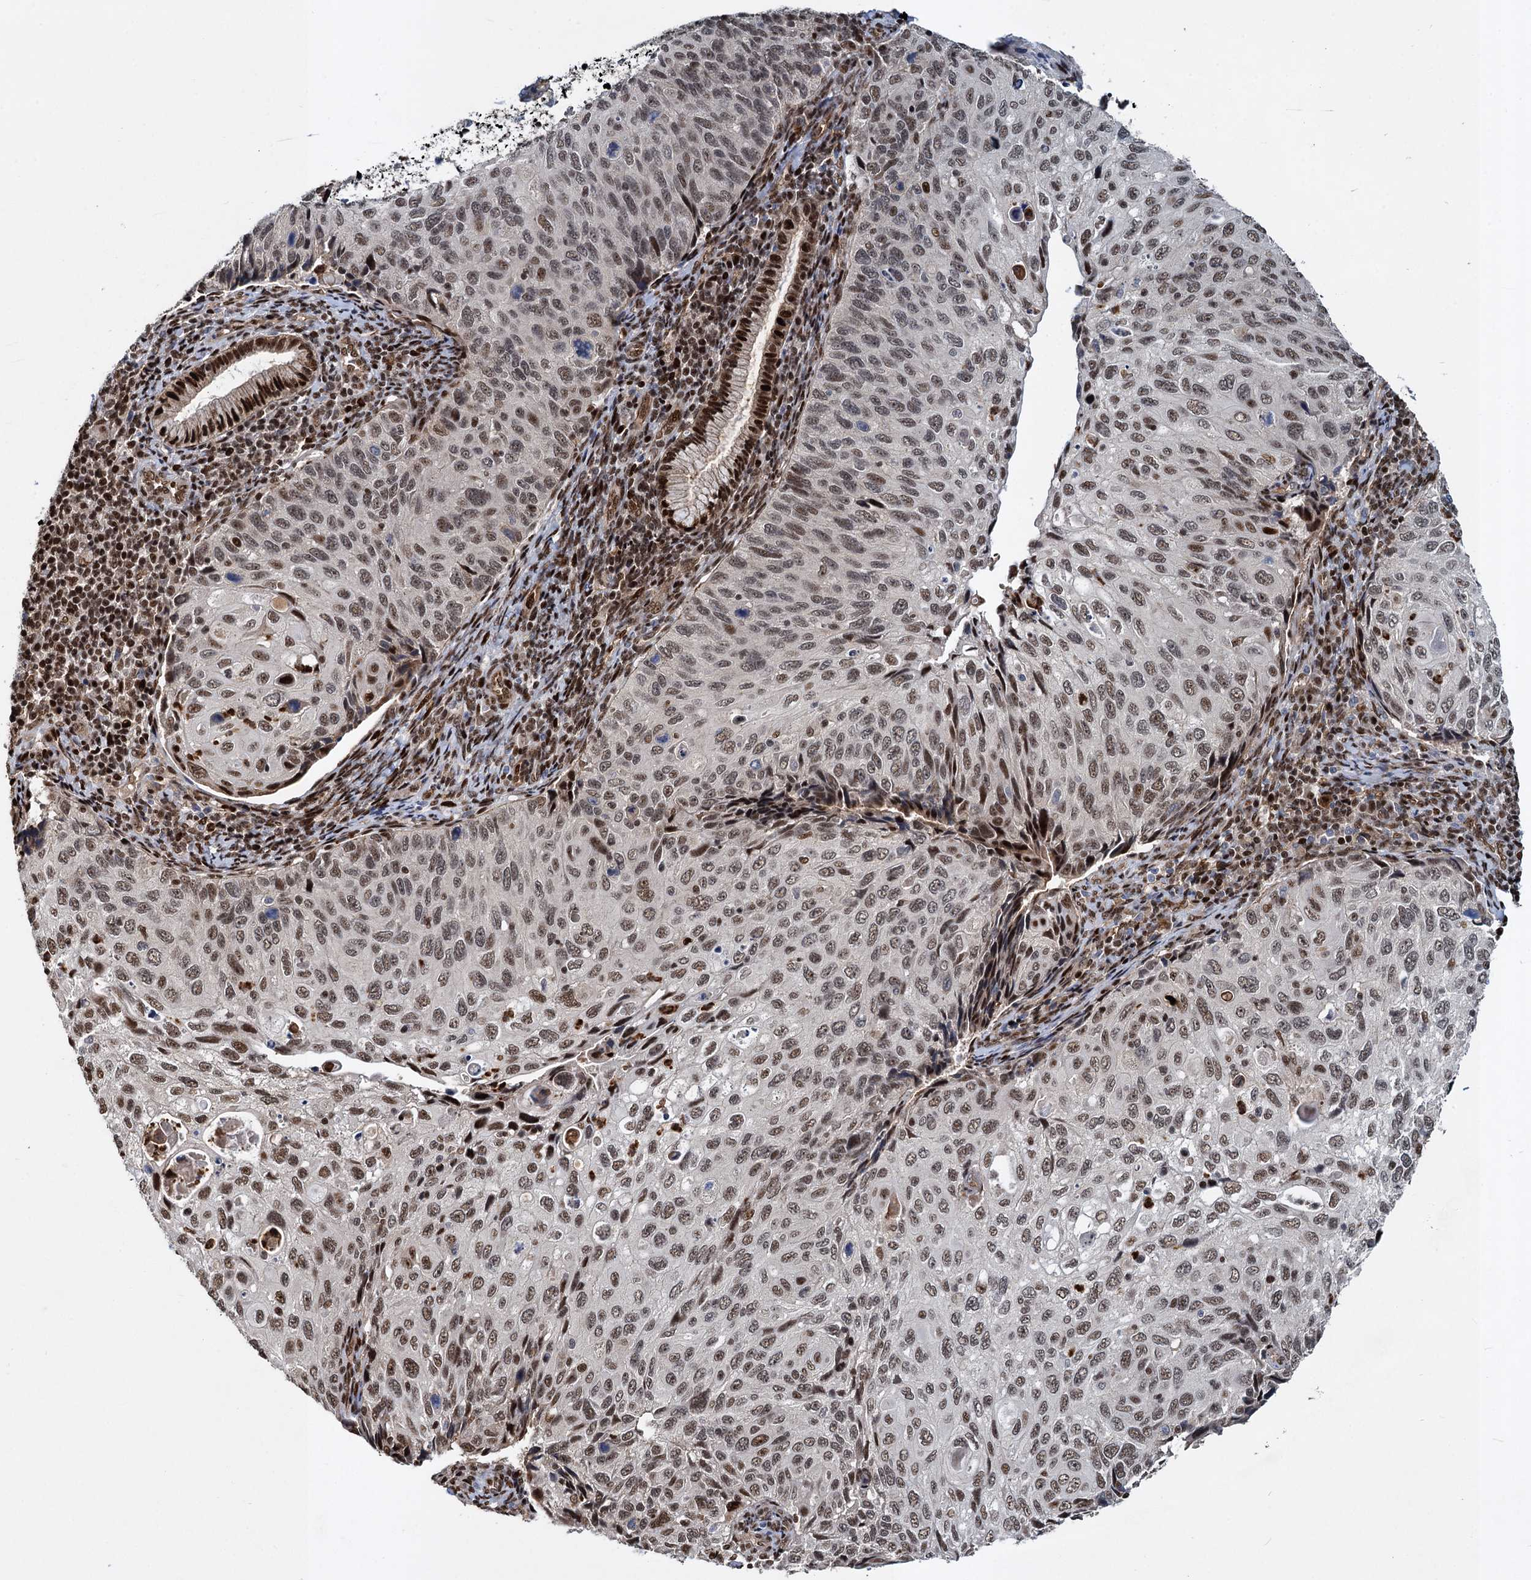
{"staining": {"intensity": "moderate", "quantity": ">75%", "location": "nuclear"}, "tissue": "cervical cancer", "cell_type": "Tumor cells", "image_type": "cancer", "snomed": [{"axis": "morphology", "description": "Squamous cell carcinoma, NOS"}, {"axis": "topography", "description": "Cervix"}], "caption": "Immunohistochemical staining of cervical cancer (squamous cell carcinoma) reveals medium levels of moderate nuclear protein expression in approximately >75% of tumor cells. (DAB = brown stain, brightfield microscopy at high magnification).", "gene": "ANKRD49", "patient": {"sex": "female", "age": 70}}